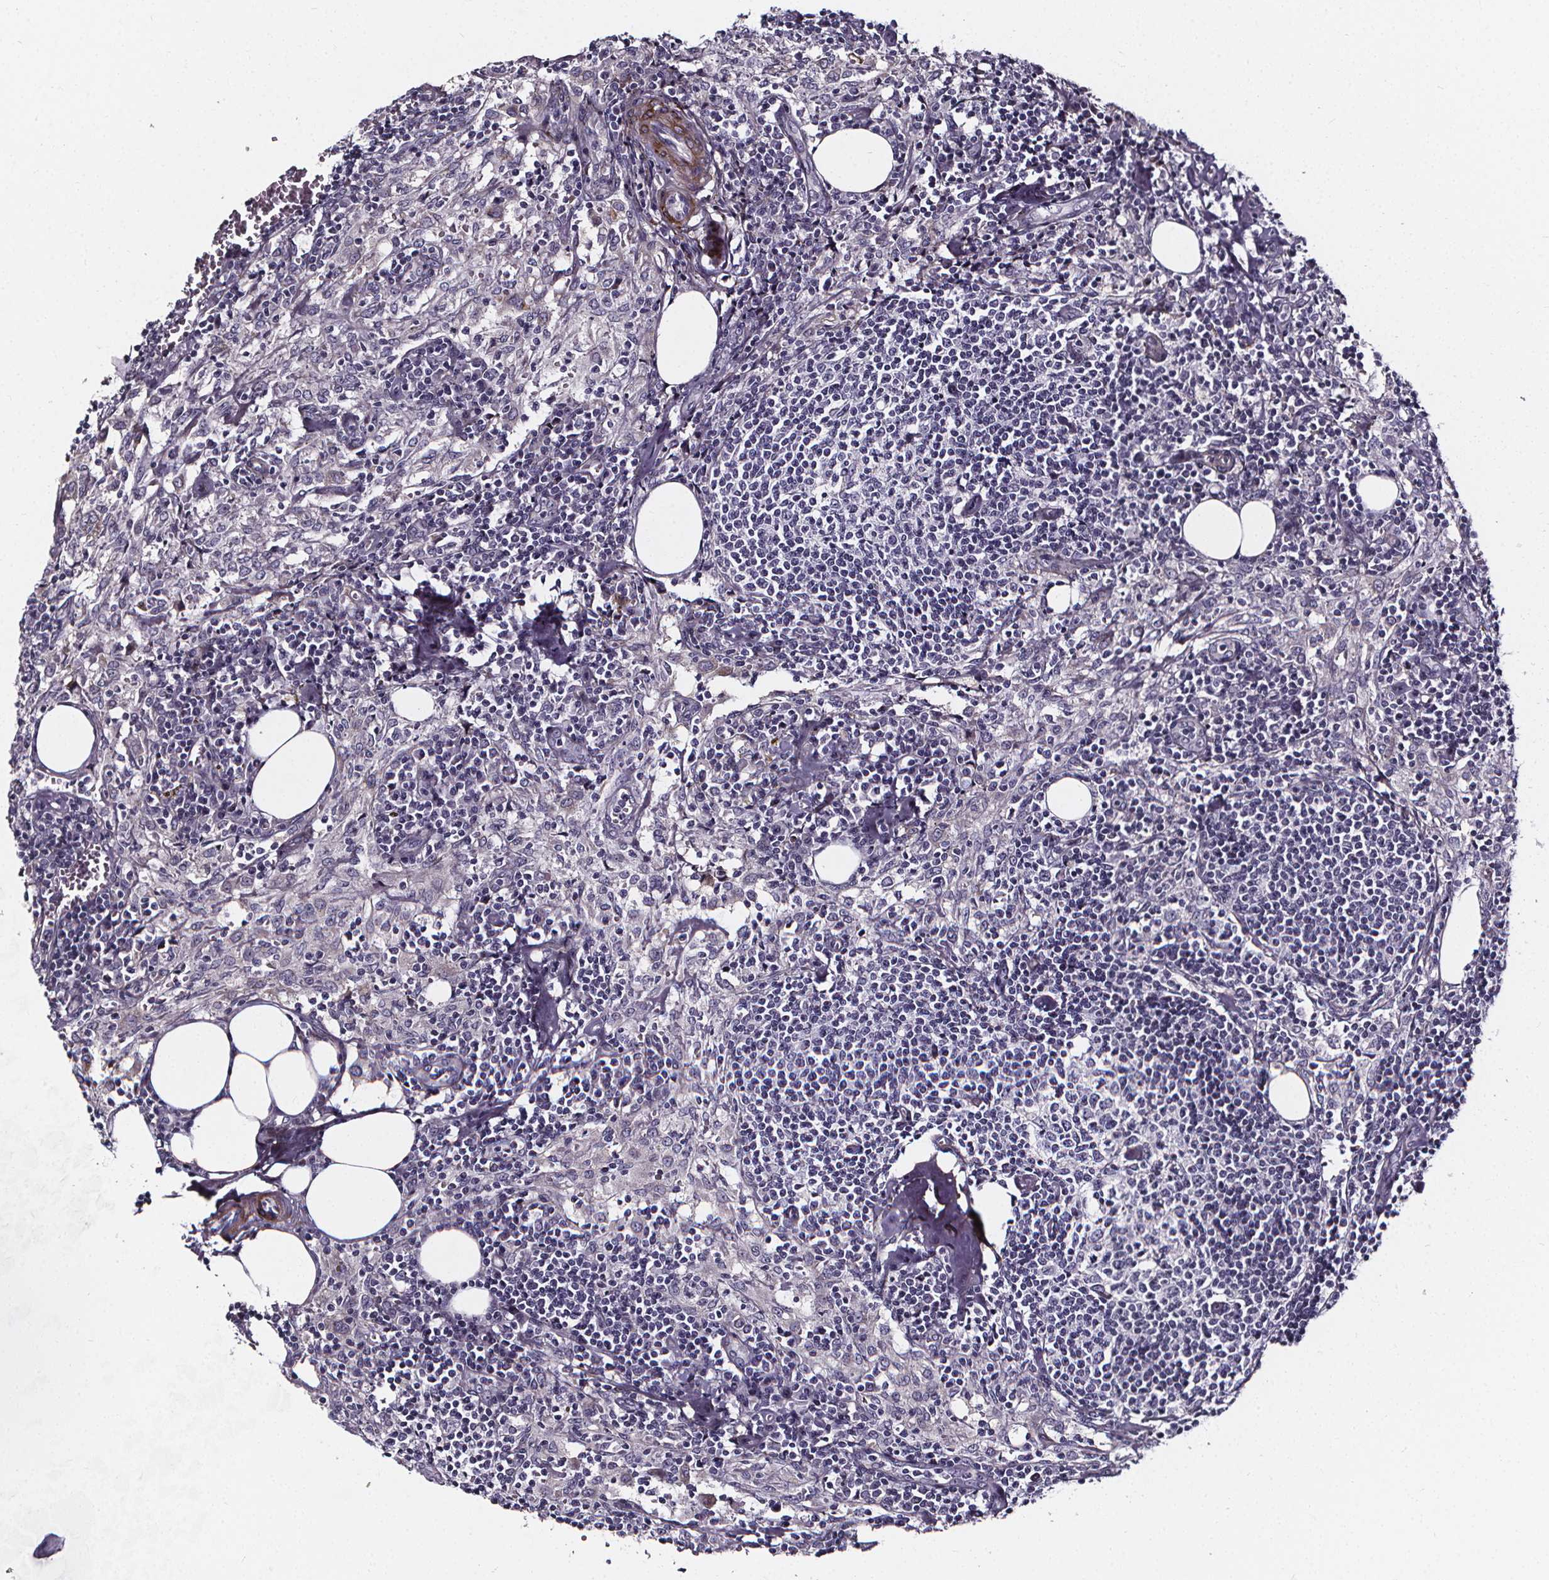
{"staining": {"intensity": "negative", "quantity": "none", "location": "none"}, "tissue": "lymph node", "cell_type": "Germinal center cells", "image_type": "normal", "snomed": [{"axis": "morphology", "description": "Normal tissue, NOS"}, {"axis": "topography", "description": "Lymph node"}], "caption": "A high-resolution histopathology image shows immunohistochemistry (IHC) staining of benign lymph node, which exhibits no significant expression in germinal center cells.", "gene": "AEBP1", "patient": {"sex": "male", "age": 55}}